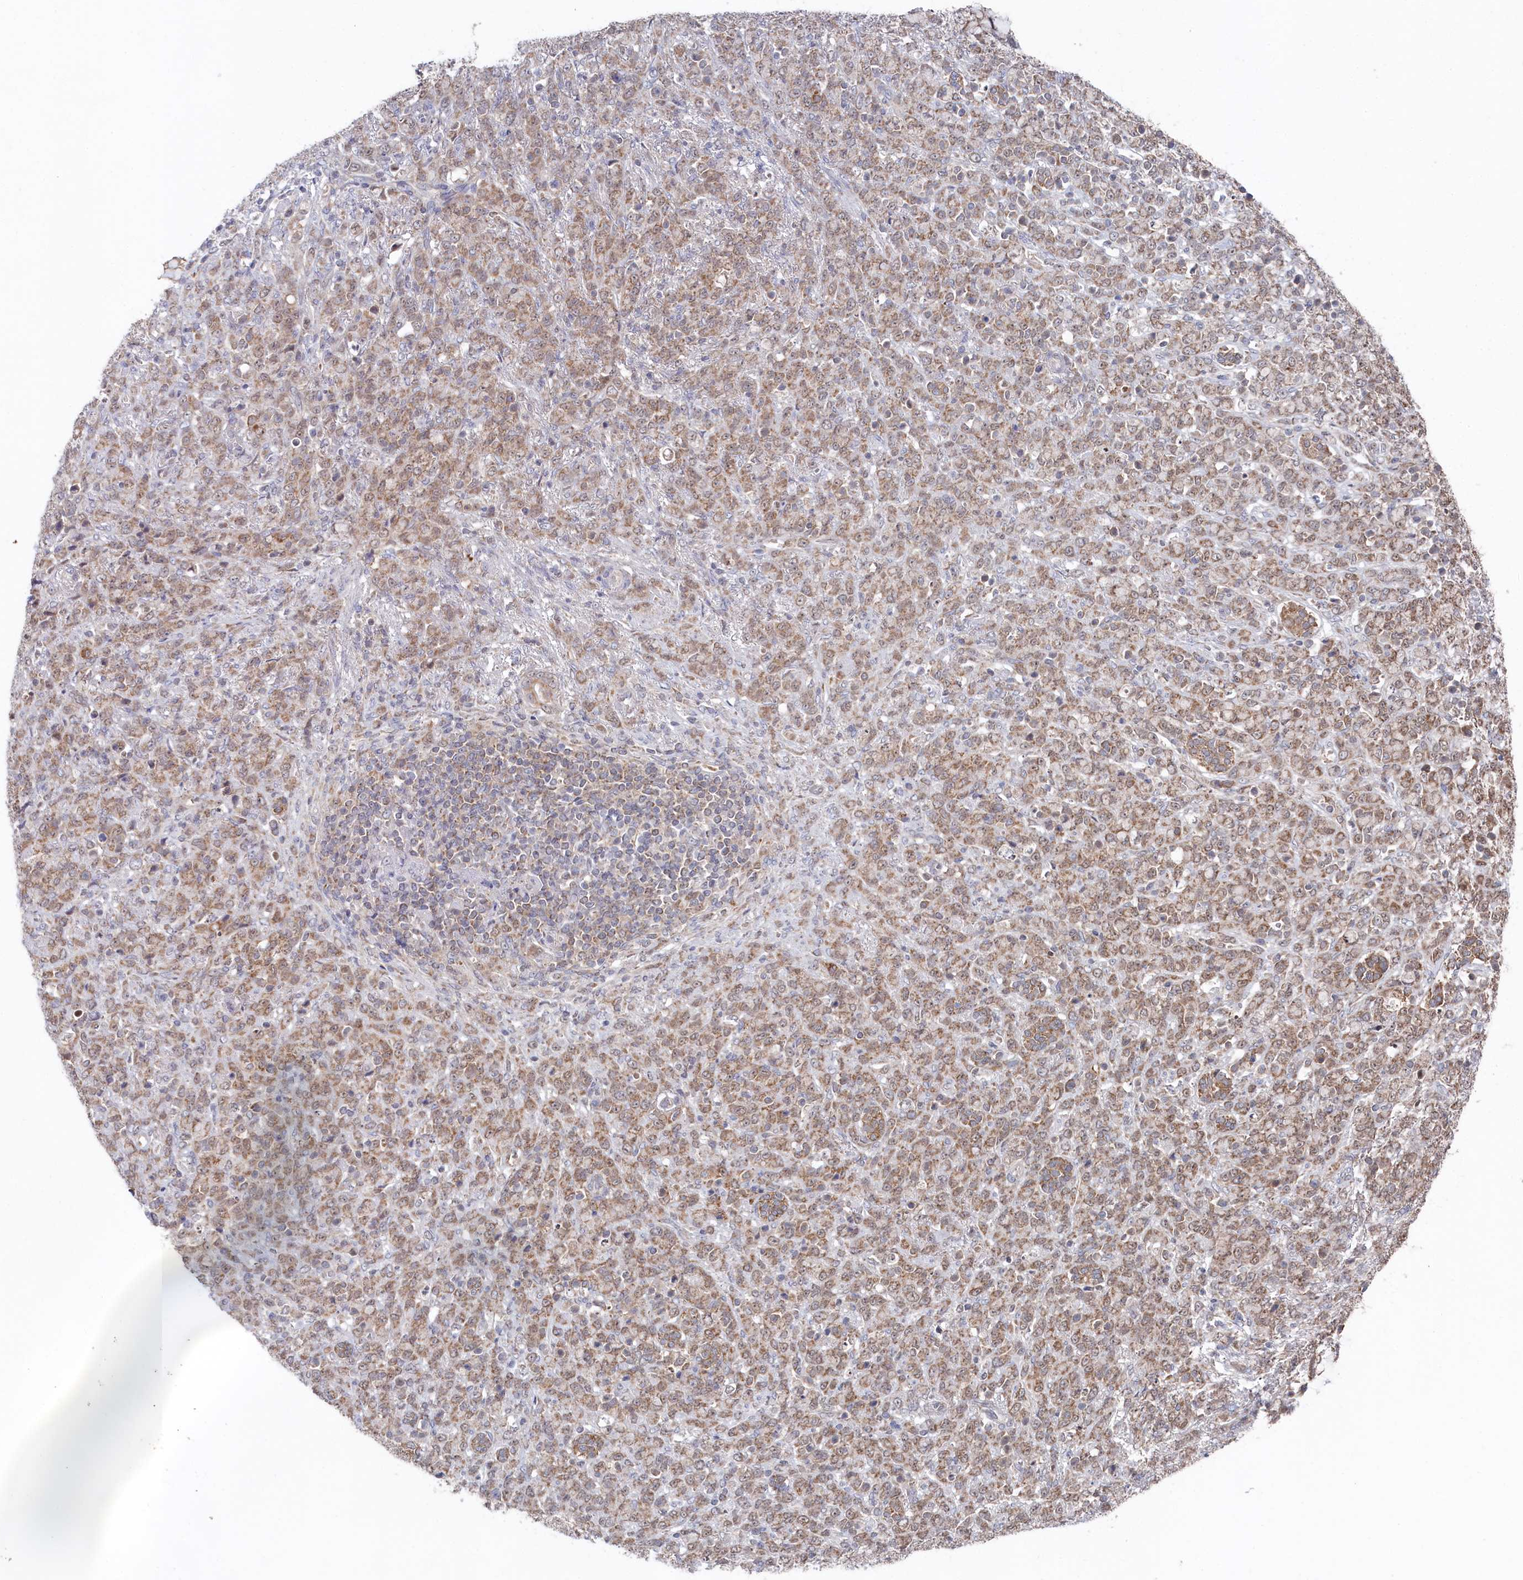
{"staining": {"intensity": "moderate", "quantity": ">75%", "location": "cytoplasmic/membranous"}, "tissue": "stomach cancer", "cell_type": "Tumor cells", "image_type": "cancer", "snomed": [{"axis": "morphology", "description": "Adenocarcinoma, NOS"}, {"axis": "topography", "description": "Stomach"}], "caption": "Stomach cancer stained with a brown dye displays moderate cytoplasmic/membranous positive staining in approximately >75% of tumor cells.", "gene": "WAPL", "patient": {"sex": "female", "age": 79}}